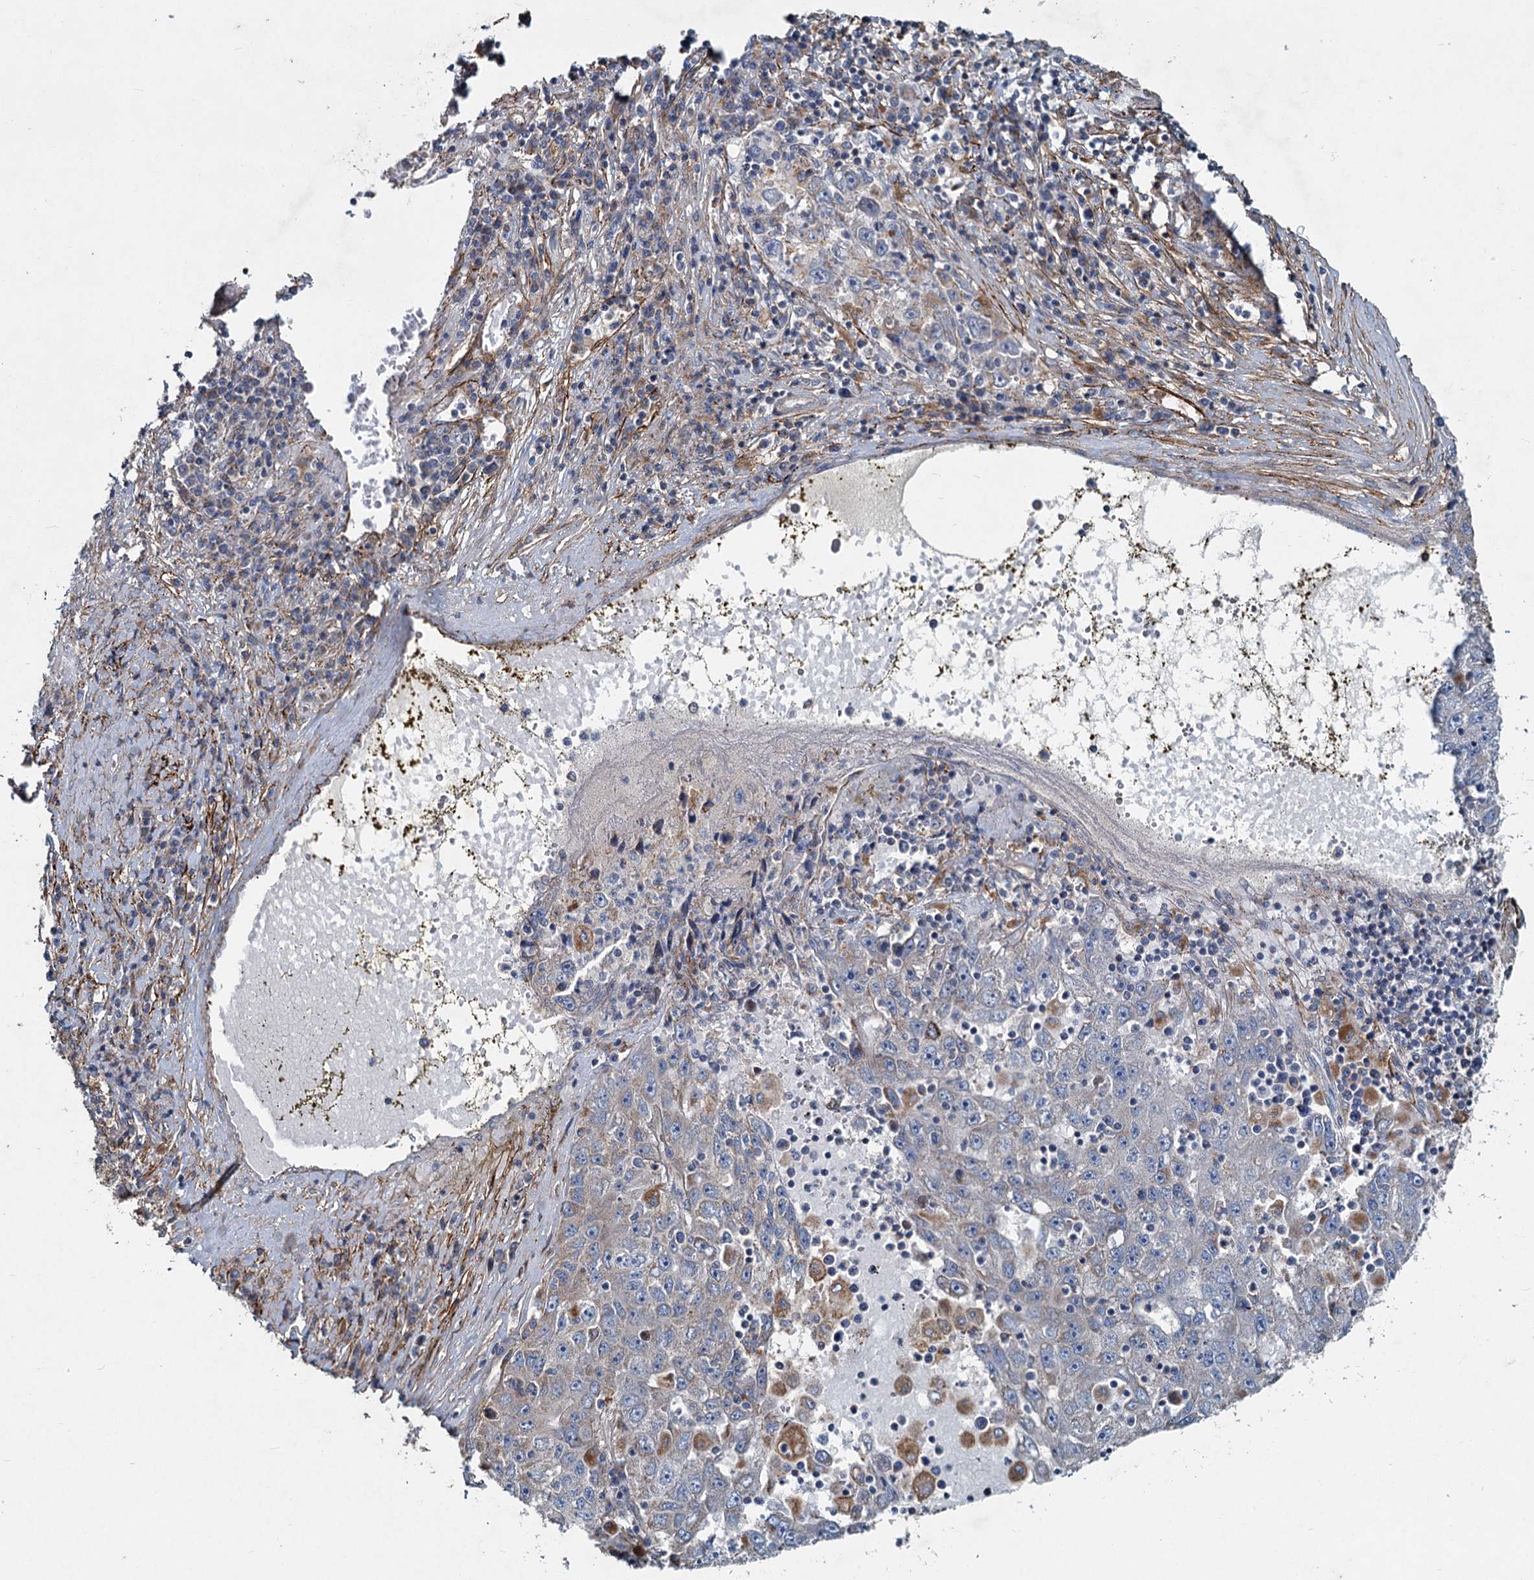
{"staining": {"intensity": "negative", "quantity": "none", "location": "none"}, "tissue": "liver cancer", "cell_type": "Tumor cells", "image_type": "cancer", "snomed": [{"axis": "morphology", "description": "Carcinoma, Hepatocellular, NOS"}, {"axis": "topography", "description": "Liver"}], "caption": "Immunohistochemical staining of human hepatocellular carcinoma (liver) displays no significant positivity in tumor cells.", "gene": "ADCY2", "patient": {"sex": "male", "age": 49}}